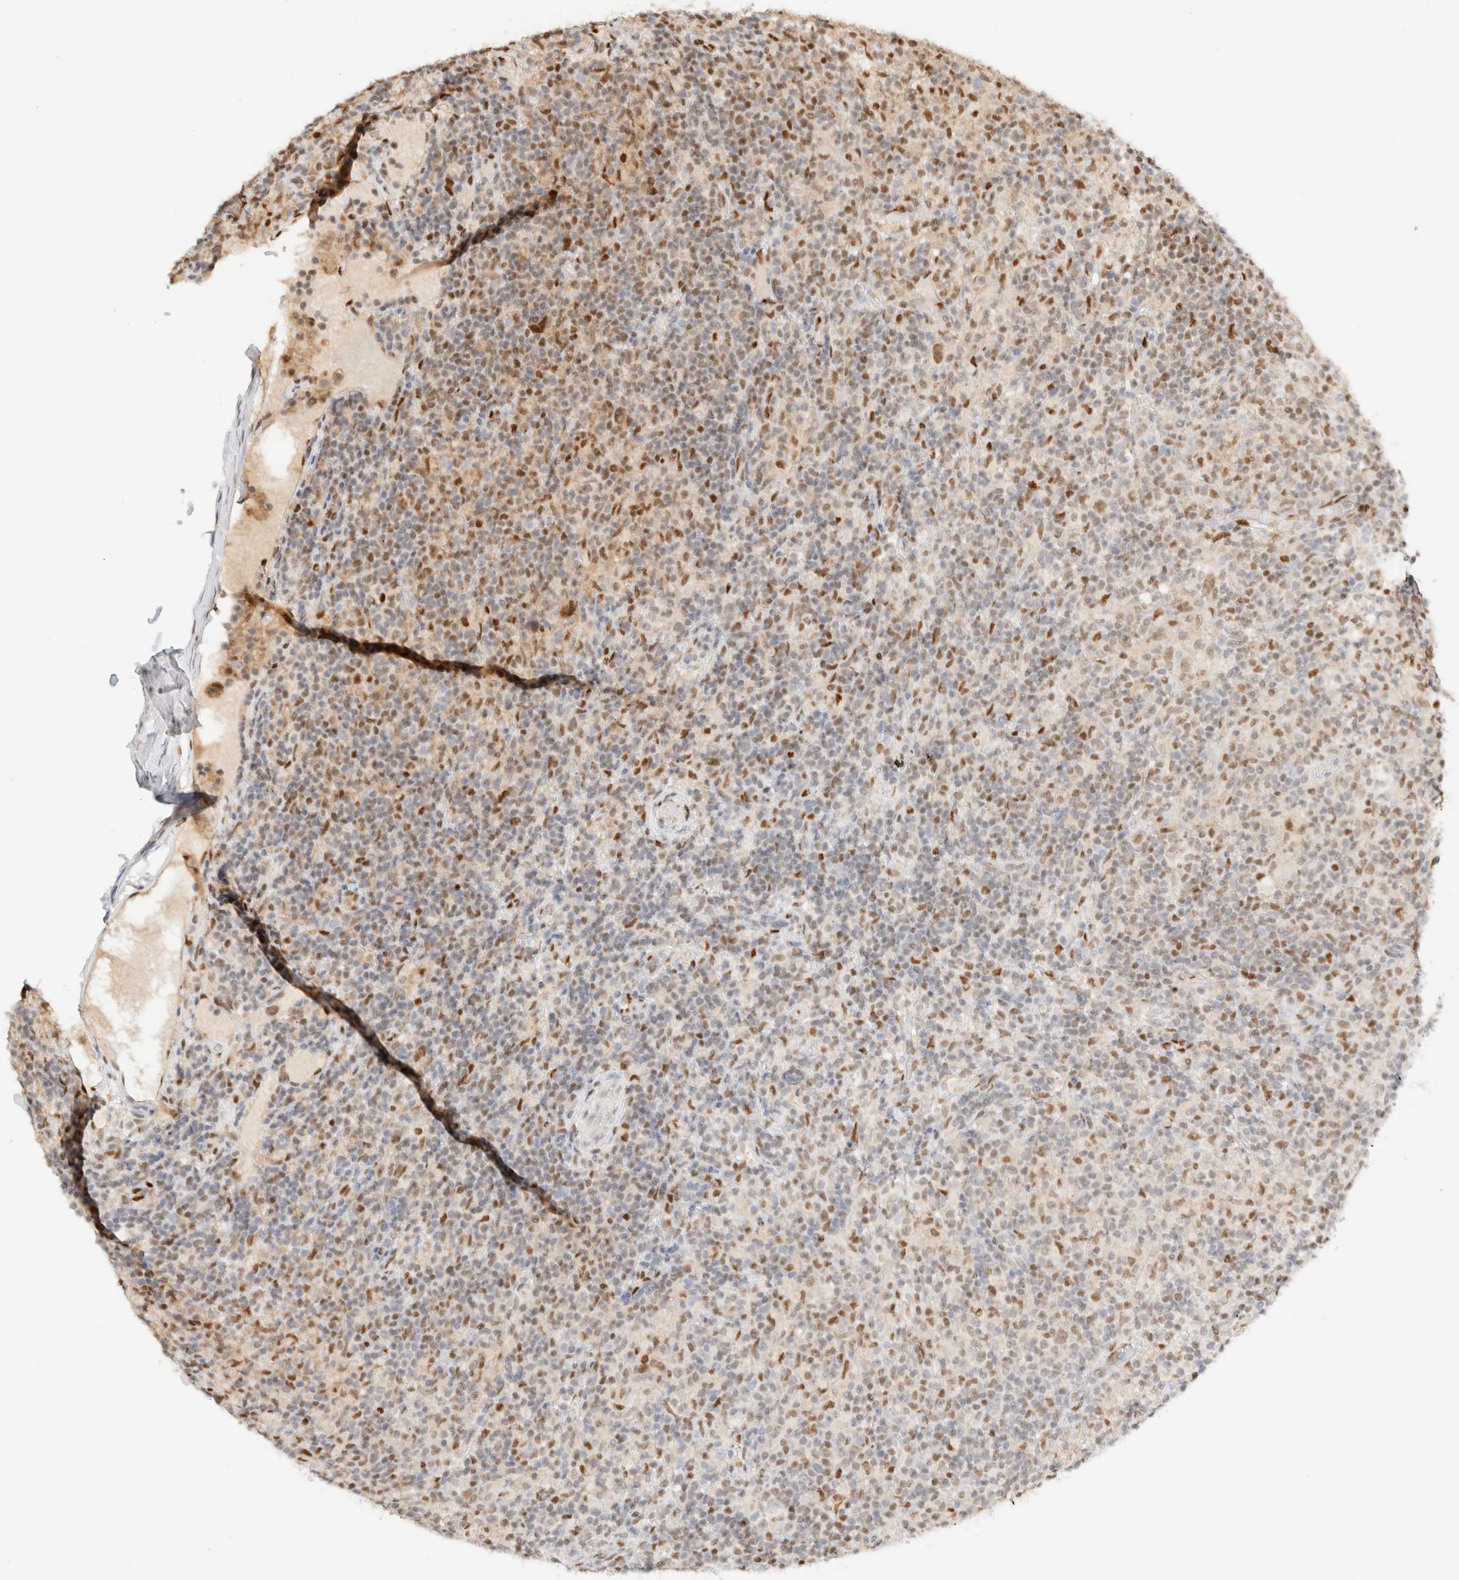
{"staining": {"intensity": "moderate", "quantity": ">75%", "location": "nuclear"}, "tissue": "lymphoma", "cell_type": "Tumor cells", "image_type": "cancer", "snomed": [{"axis": "morphology", "description": "Hodgkin's disease, NOS"}, {"axis": "topography", "description": "Lymph node"}], "caption": "About >75% of tumor cells in human Hodgkin's disease show moderate nuclear protein staining as visualized by brown immunohistochemical staining.", "gene": "DDB2", "patient": {"sex": "male", "age": 70}}